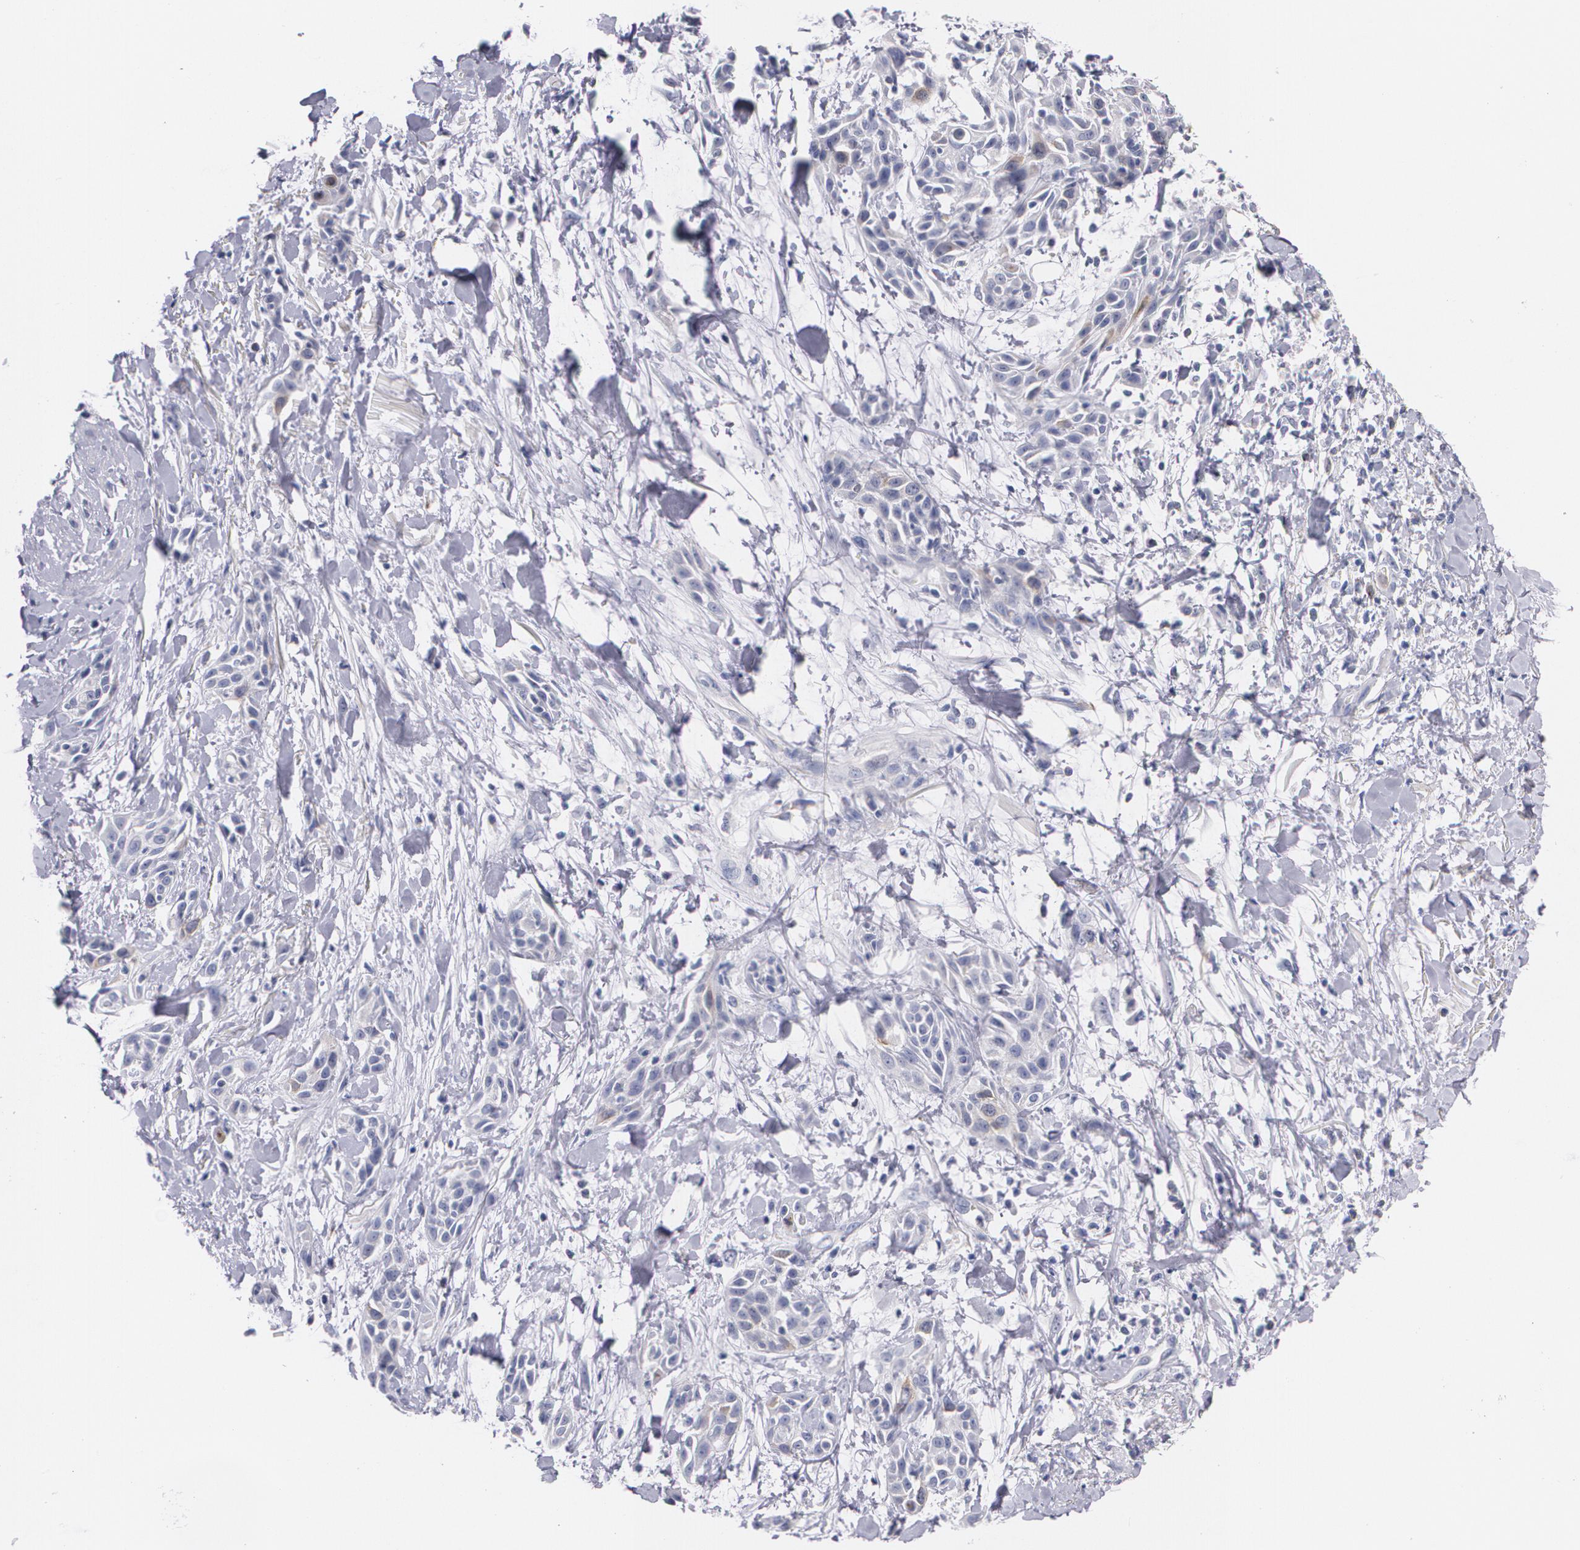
{"staining": {"intensity": "weak", "quantity": "<25%", "location": "cytoplasmic/membranous"}, "tissue": "skin cancer", "cell_type": "Tumor cells", "image_type": "cancer", "snomed": [{"axis": "morphology", "description": "Squamous cell carcinoma, NOS"}, {"axis": "topography", "description": "Skin"}, {"axis": "topography", "description": "Anal"}], "caption": "Tumor cells show no significant protein staining in skin cancer.", "gene": "HMMR", "patient": {"sex": "male", "age": 64}}